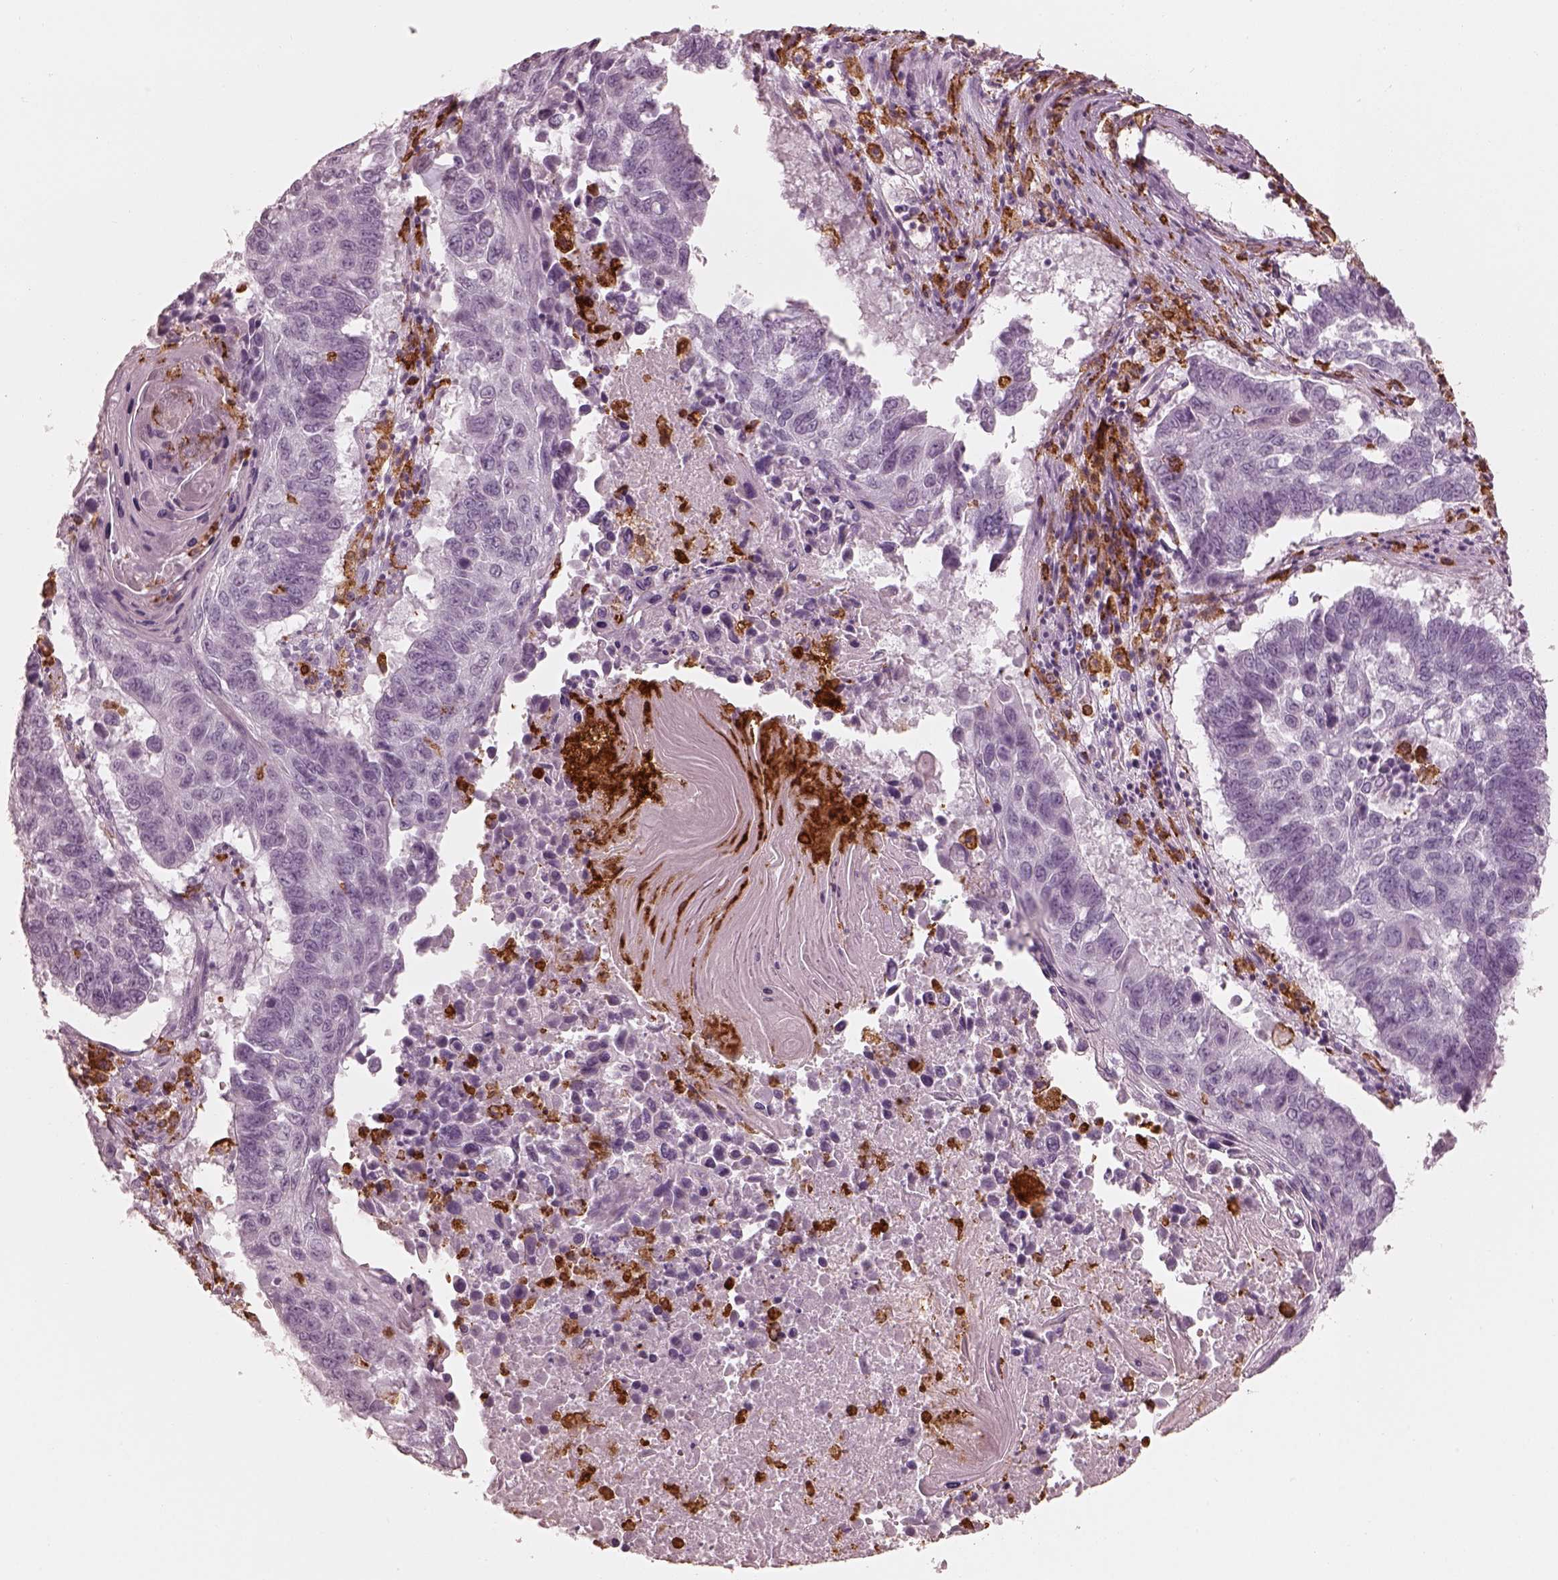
{"staining": {"intensity": "negative", "quantity": "none", "location": "none"}, "tissue": "lung cancer", "cell_type": "Tumor cells", "image_type": "cancer", "snomed": [{"axis": "morphology", "description": "Squamous cell carcinoma, NOS"}, {"axis": "topography", "description": "Lung"}], "caption": "Immunohistochemistry (IHC) micrograph of human lung cancer (squamous cell carcinoma) stained for a protein (brown), which demonstrates no staining in tumor cells.", "gene": "ALOX5", "patient": {"sex": "male", "age": 73}}